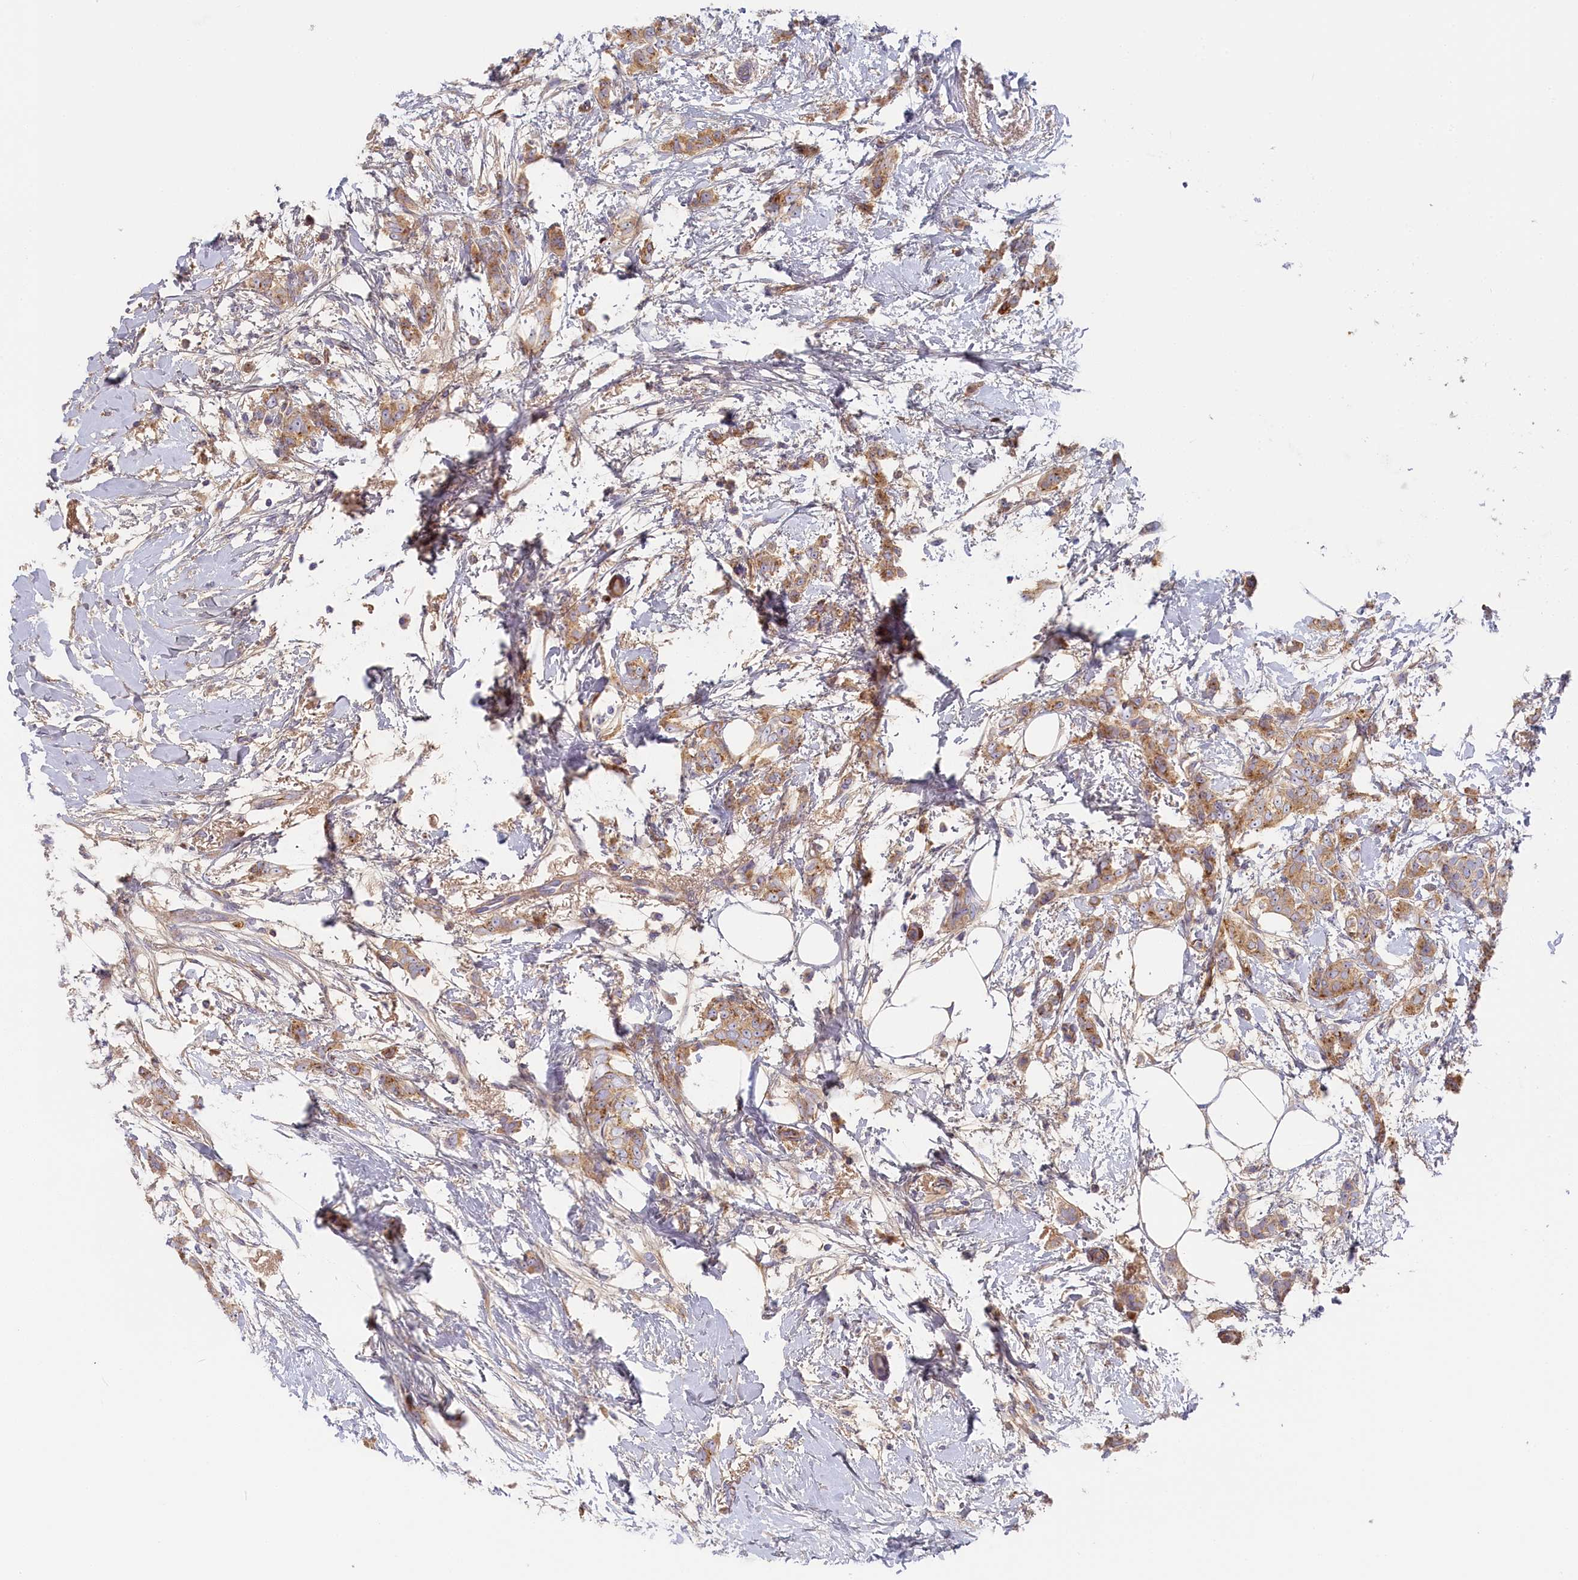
{"staining": {"intensity": "weak", "quantity": ">75%", "location": "cytoplasmic/membranous"}, "tissue": "breast cancer", "cell_type": "Tumor cells", "image_type": "cancer", "snomed": [{"axis": "morphology", "description": "Duct carcinoma"}, {"axis": "topography", "description": "Breast"}], "caption": "Breast cancer stained for a protein (brown) demonstrates weak cytoplasmic/membranous positive staining in approximately >75% of tumor cells.", "gene": "STX16", "patient": {"sex": "female", "age": 72}}